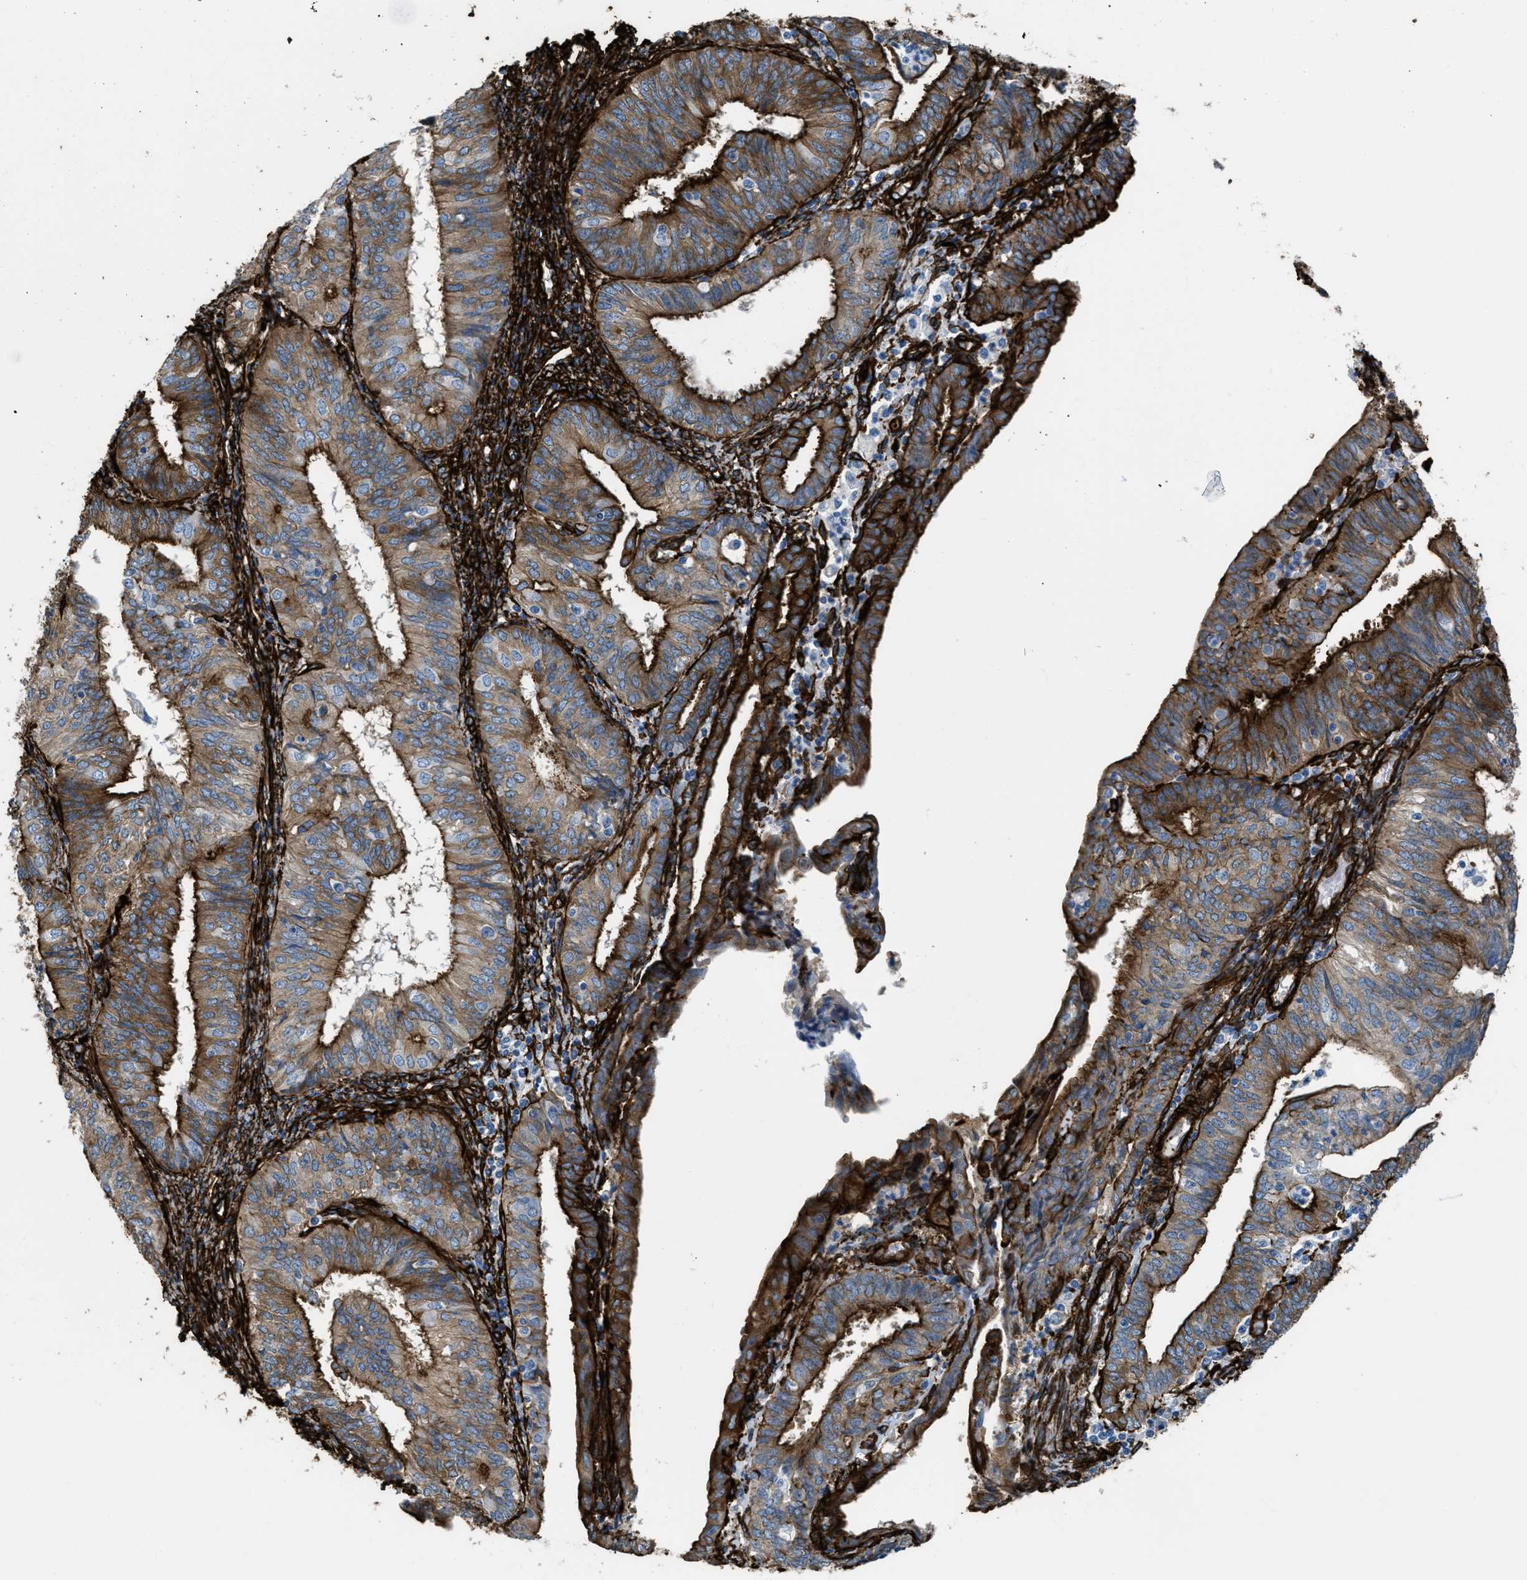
{"staining": {"intensity": "strong", "quantity": ">75%", "location": "cytoplasmic/membranous"}, "tissue": "endometrial cancer", "cell_type": "Tumor cells", "image_type": "cancer", "snomed": [{"axis": "morphology", "description": "Adenocarcinoma, NOS"}, {"axis": "topography", "description": "Endometrium"}], "caption": "Strong cytoplasmic/membranous positivity is seen in about >75% of tumor cells in endometrial cancer.", "gene": "CALD1", "patient": {"sex": "female", "age": 58}}